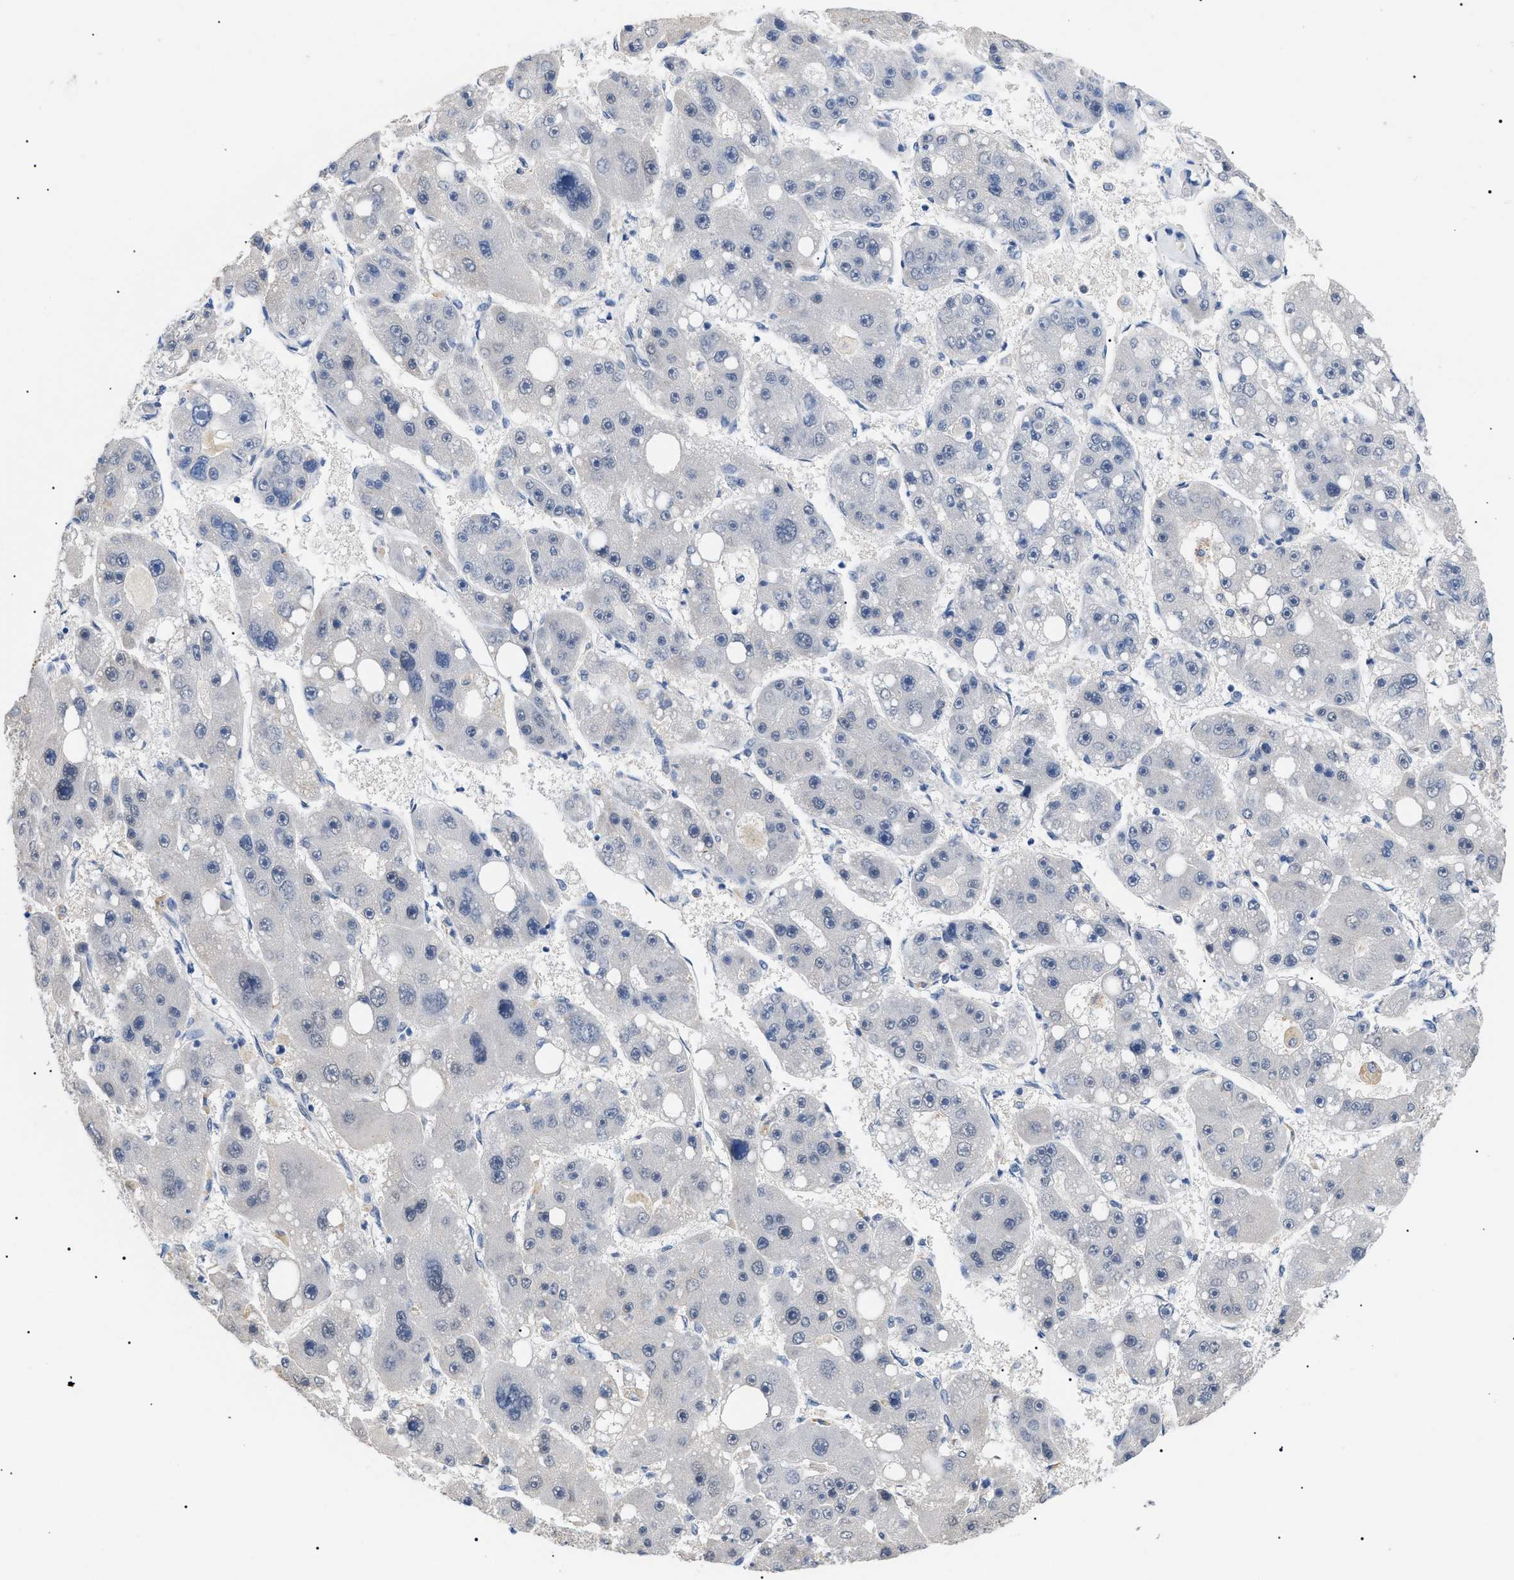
{"staining": {"intensity": "negative", "quantity": "none", "location": "none"}, "tissue": "liver cancer", "cell_type": "Tumor cells", "image_type": "cancer", "snomed": [{"axis": "morphology", "description": "Carcinoma, Hepatocellular, NOS"}, {"axis": "topography", "description": "Liver"}], "caption": "Tumor cells are negative for brown protein staining in liver cancer.", "gene": "PRRT2", "patient": {"sex": "female", "age": 61}}